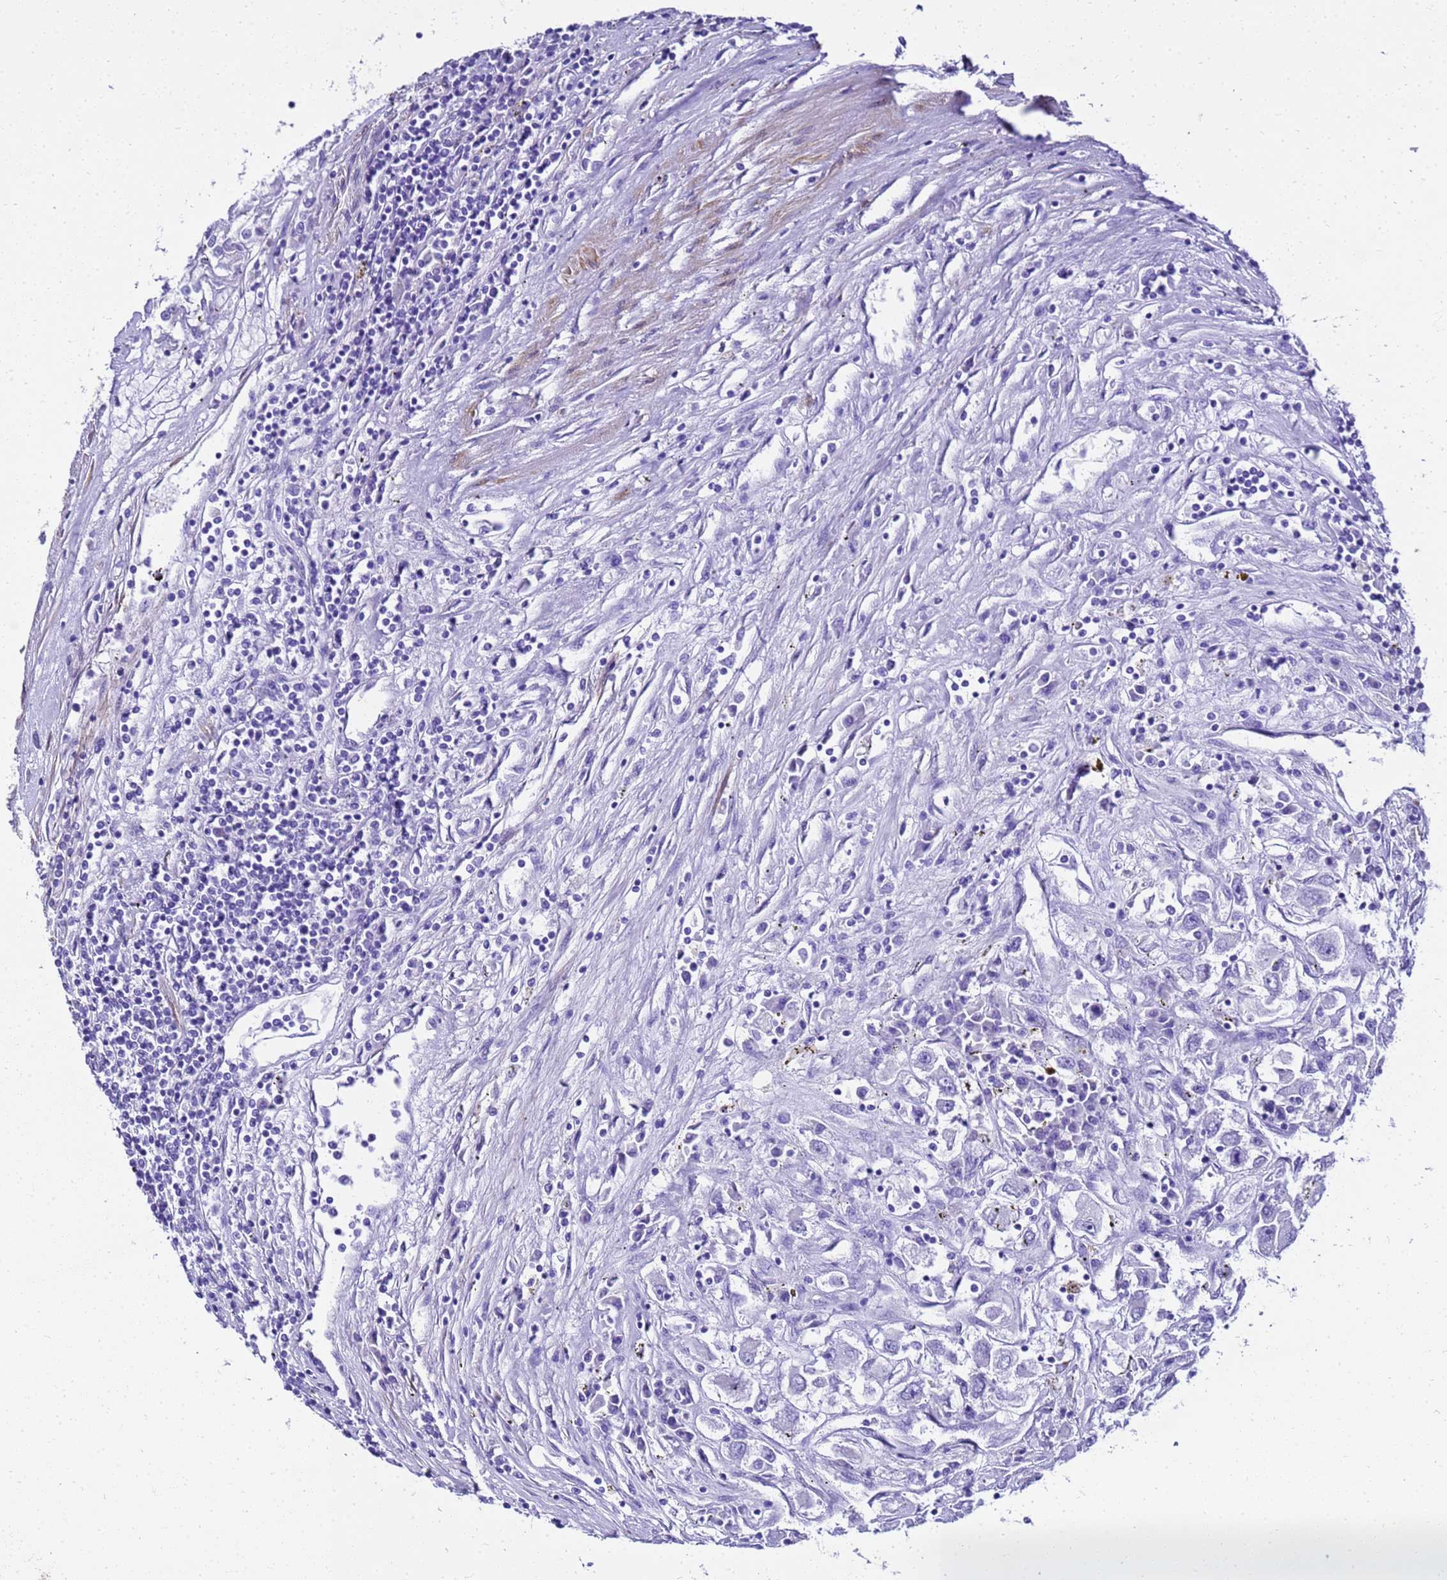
{"staining": {"intensity": "negative", "quantity": "none", "location": "none"}, "tissue": "renal cancer", "cell_type": "Tumor cells", "image_type": "cancer", "snomed": [{"axis": "morphology", "description": "Adenocarcinoma, NOS"}, {"axis": "topography", "description": "Kidney"}], "caption": "Immunohistochemical staining of human renal cancer (adenocarcinoma) shows no significant staining in tumor cells. The staining is performed using DAB (3,3'-diaminobenzidine) brown chromogen with nuclei counter-stained in using hematoxylin.", "gene": "HSPB6", "patient": {"sex": "female", "age": 52}}